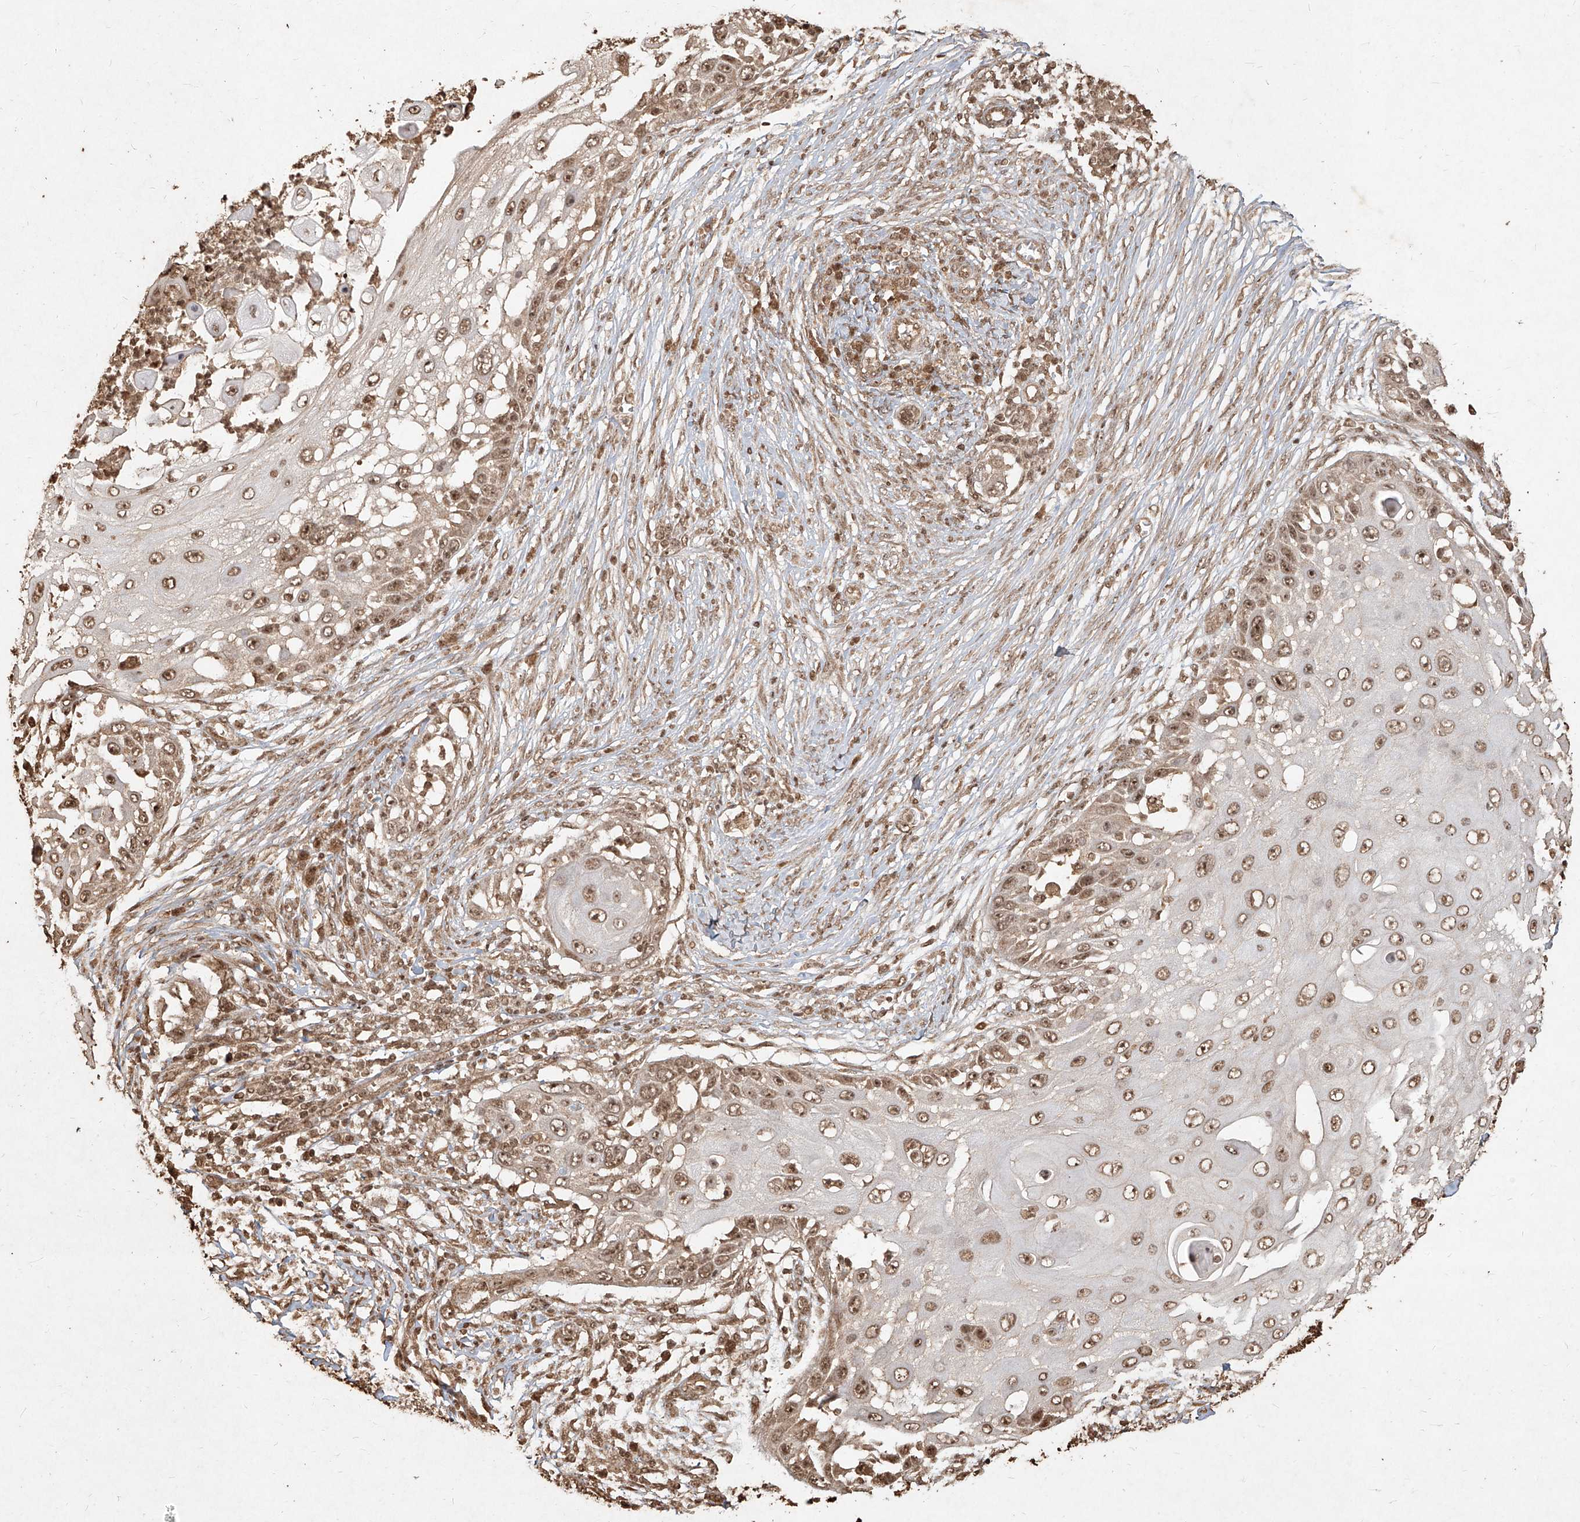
{"staining": {"intensity": "weak", "quantity": ">75%", "location": "nuclear"}, "tissue": "skin cancer", "cell_type": "Tumor cells", "image_type": "cancer", "snomed": [{"axis": "morphology", "description": "Squamous cell carcinoma, NOS"}, {"axis": "topography", "description": "Skin"}], "caption": "A brown stain highlights weak nuclear positivity of a protein in human skin cancer (squamous cell carcinoma) tumor cells.", "gene": "UBE2K", "patient": {"sex": "female", "age": 44}}